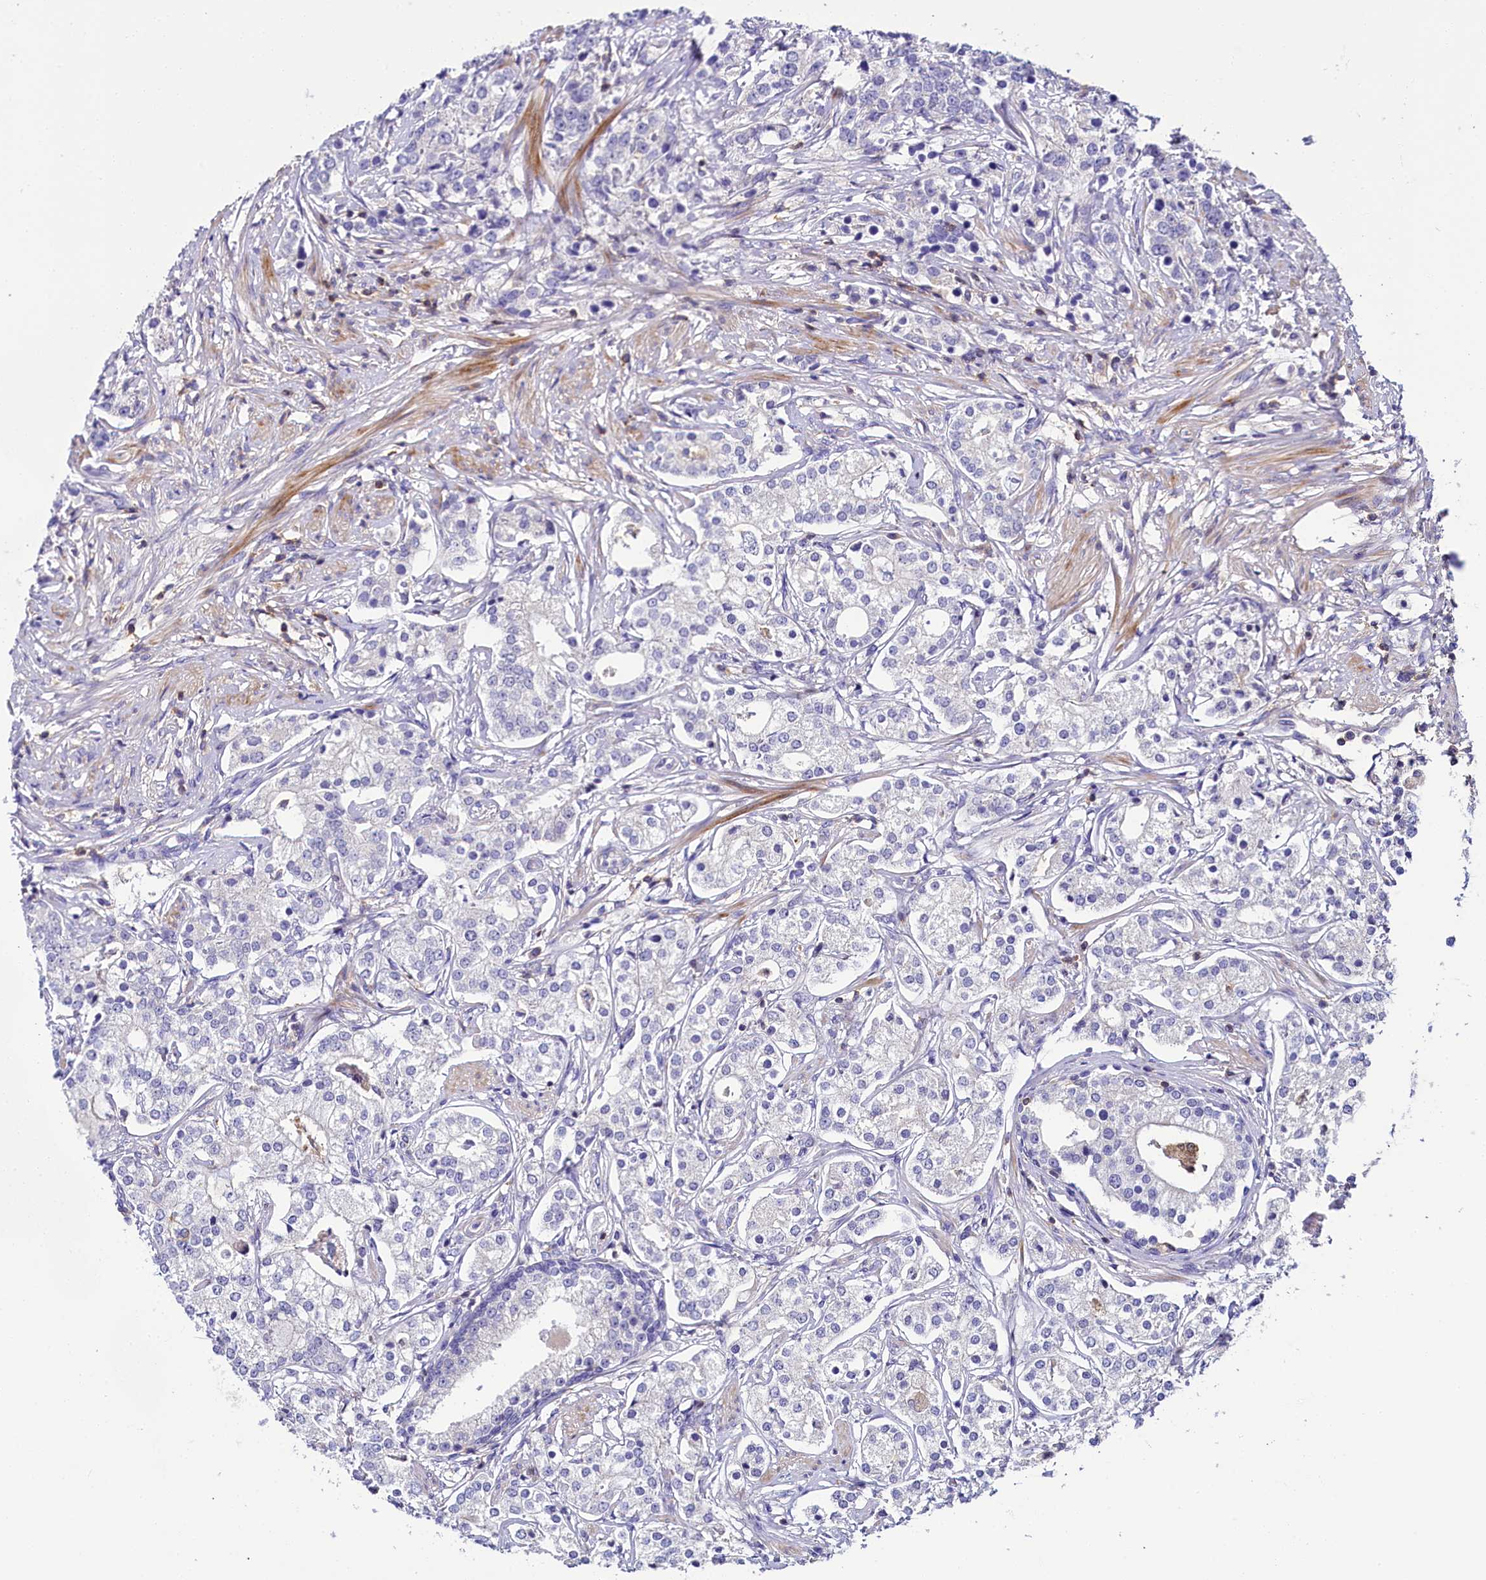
{"staining": {"intensity": "negative", "quantity": "none", "location": "none"}, "tissue": "prostate cancer", "cell_type": "Tumor cells", "image_type": "cancer", "snomed": [{"axis": "morphology", "description": "Adenocarcinoma, High grade"}, {"axis": "topography", "description": "Prostate"}], "caption": "Tumor cells show no significant staining in prostate adenocarcinoma (high-grade). (IHC, brightfield microscopy, high magnification).", "gene": "FGFR2", "patient": {"sex": "male", "age": 69}}